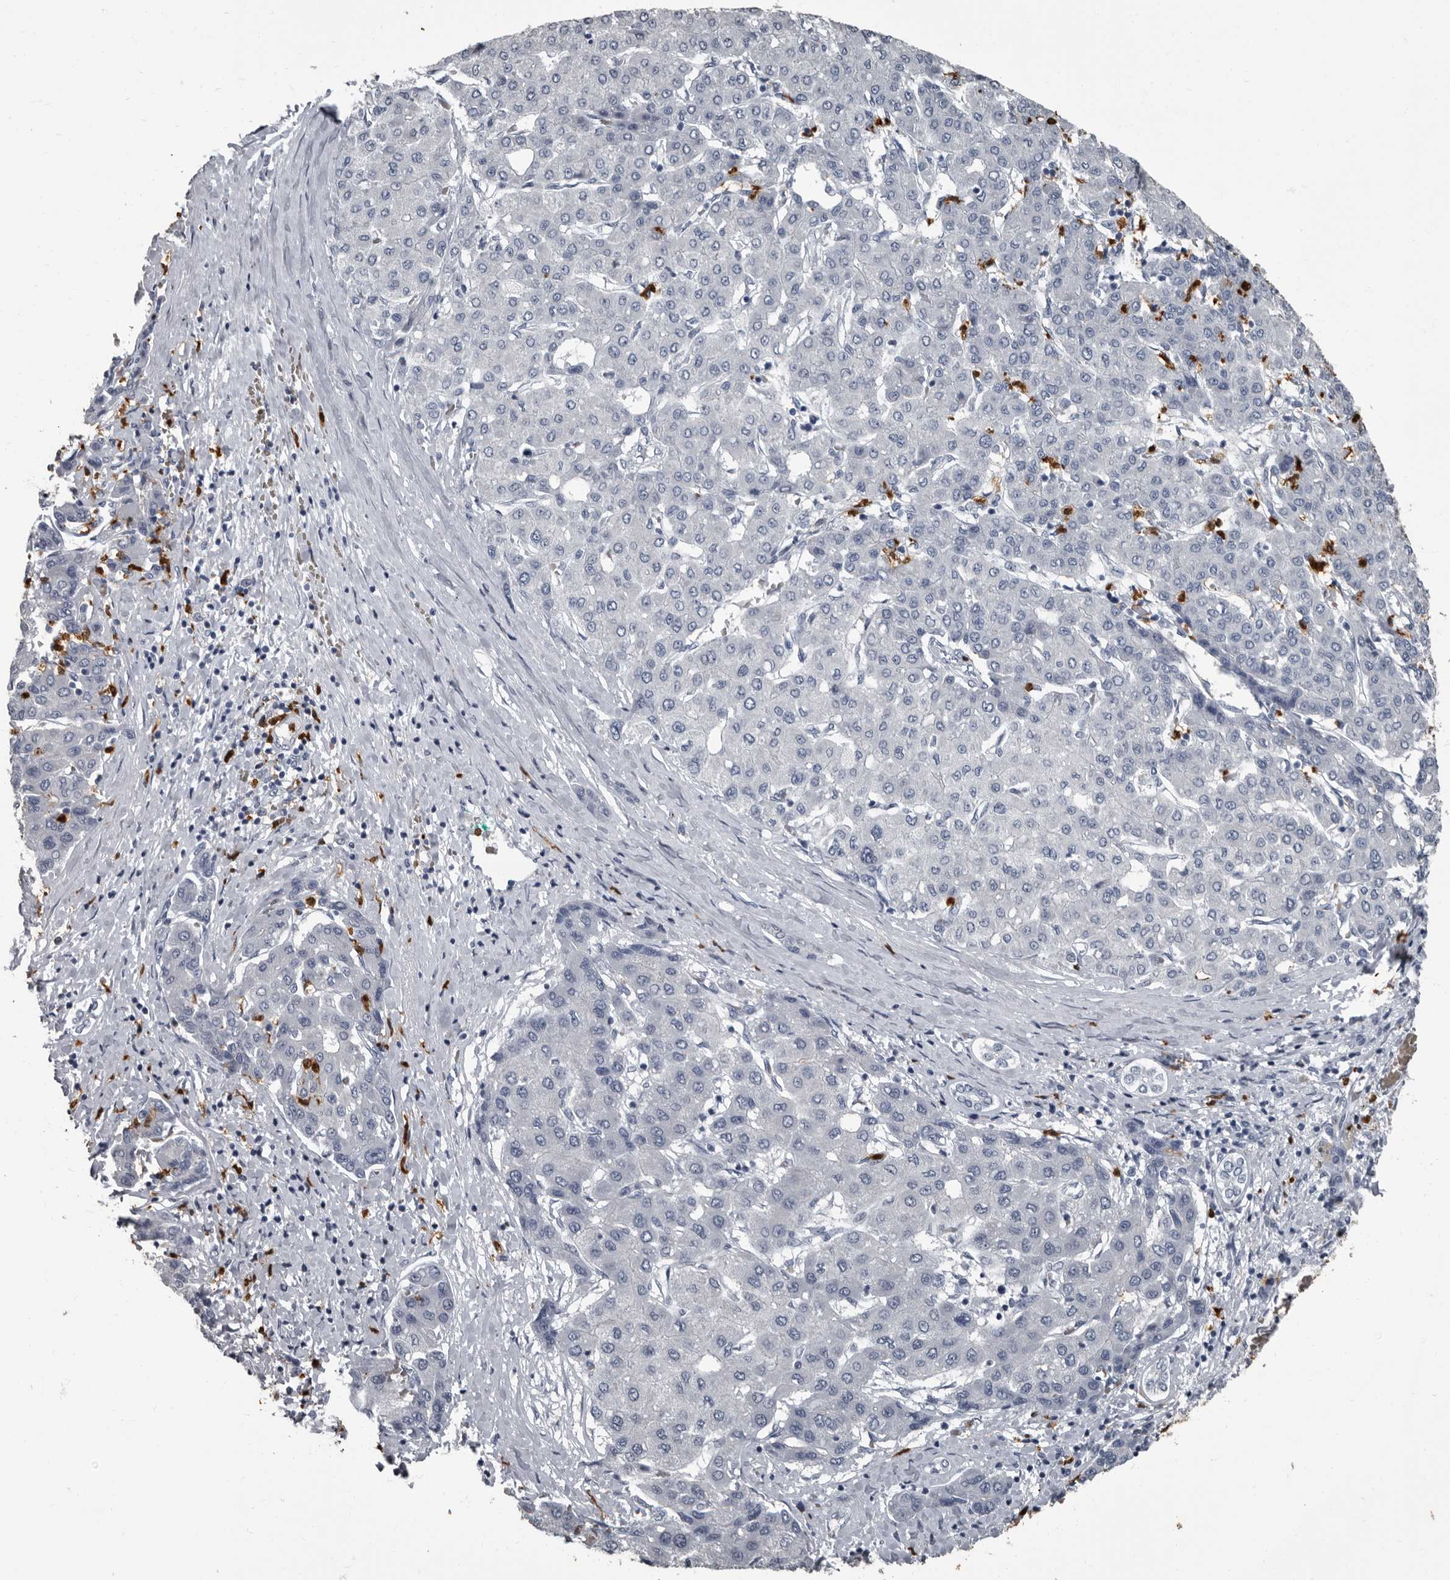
{"staining": {"intensity": "negative", "quantity": "none", "location": "none"}, "tissue": "liver cancer", "cell_type": "Tumor cells", "image_type": "cancer", "snomed": [{"axis": "morphology", "description": "Carcinoma, Hepatocellular, NOS"}, {"axis": "topography", "description": "Liver"}], "caption": "An immunohistochemistry (IHC) photomicrograph of hepatocellular carcinoma (liver) is shown. There is no staining in tumor cells of hepatocellular carcinoma (liver).", "gene": "TPD52L1", "patient": {"sex": "male", "age": 65}}